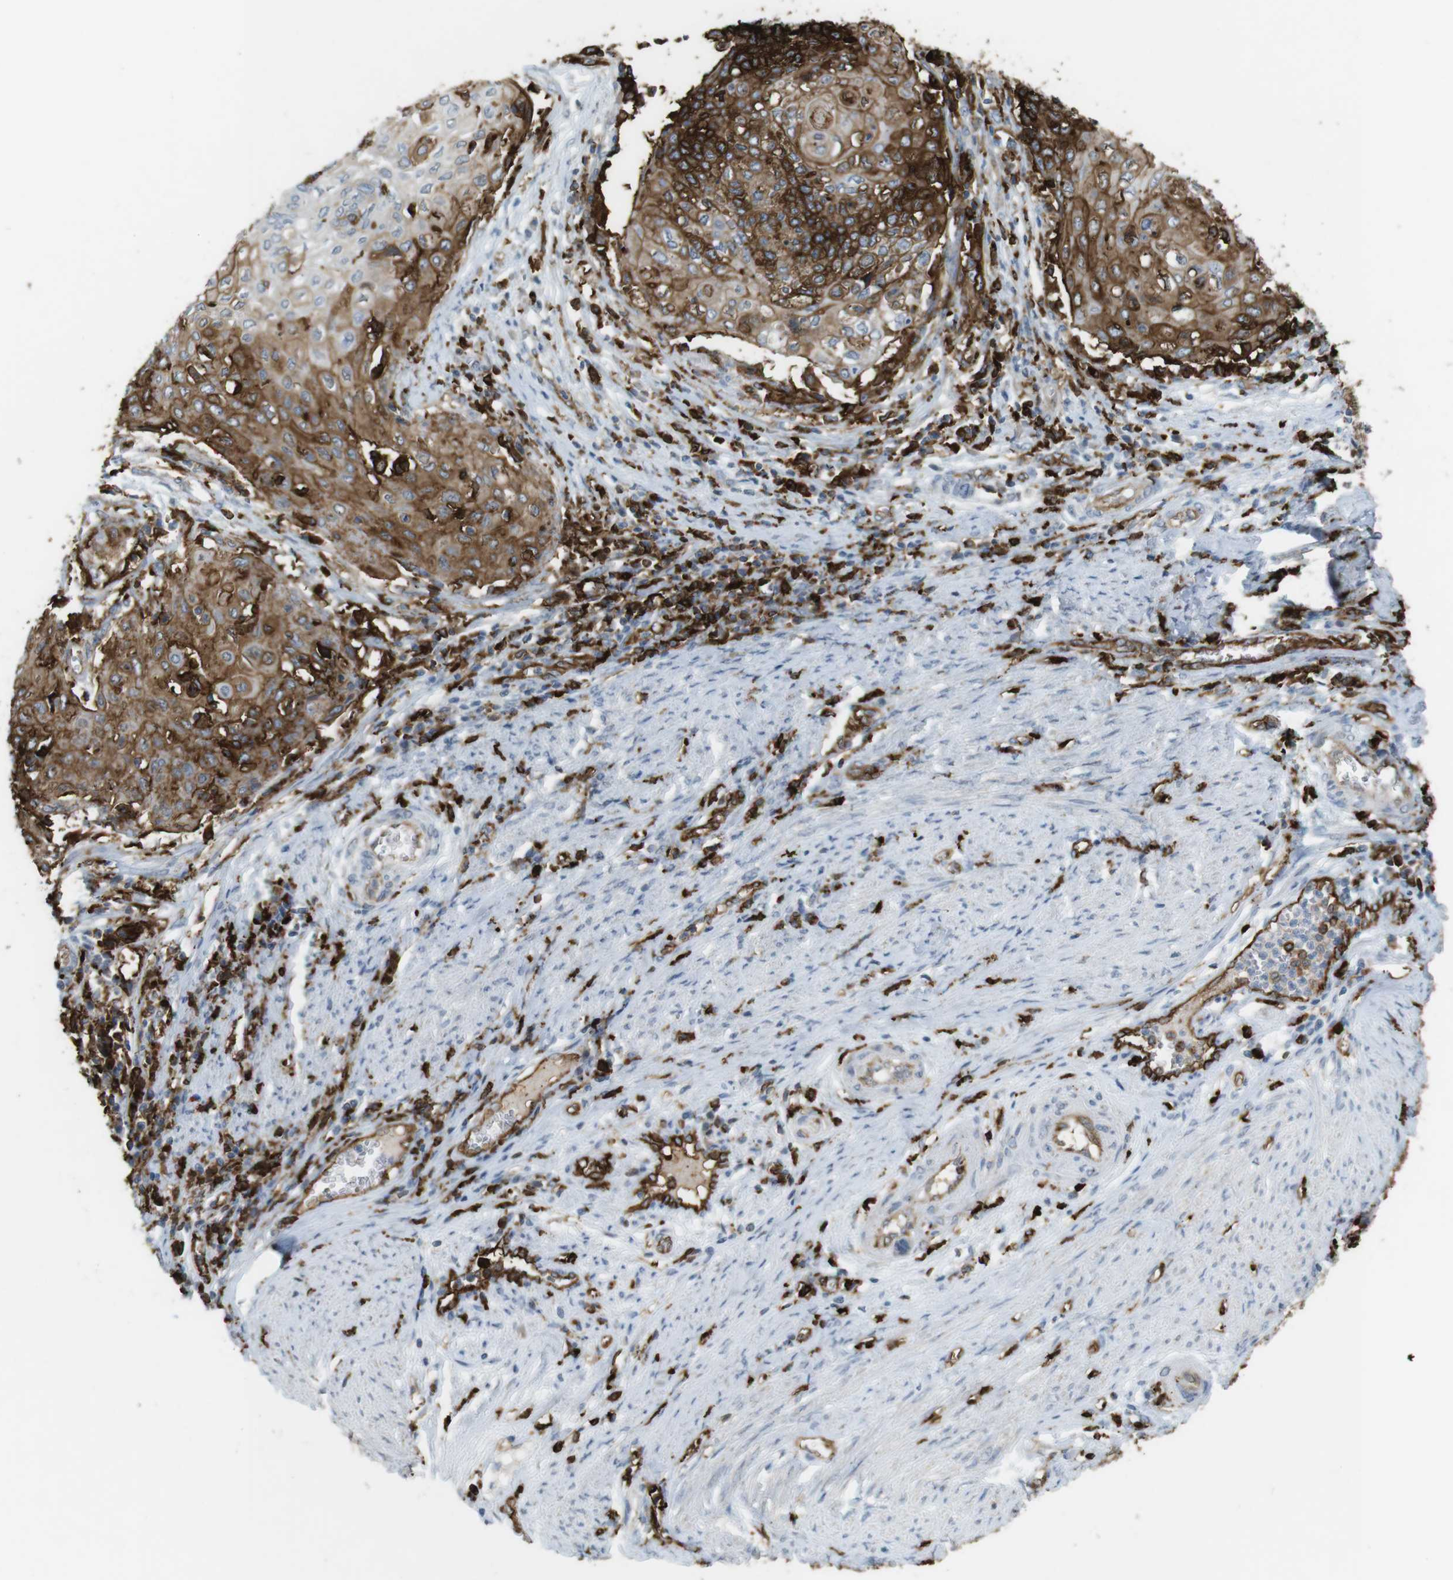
{"staining": {"intensity": "strong", "quantity": ">75%", "location": "cytoplasmic/membranous"}, "tissue": "cervical cancer", "cell_type": "Tumor cells", "image_type": "cancer", "snomed": [{"axis": "morphology", "description": "Squamous cell carcinoma, NOS"}, {"axis": "topography", "description": "Cervix"}], "caption": "High-magnification brightfield microscopy of cervical cancer (squamous cell carcinoma) stained with DAB (3,3'-diaminobenzidine) (brown) and counterstained with hematoxylin (blue). tumor cells exhibit strong cytoplasmic/membranous staining is identified in about>75% of cells.", "gene": "HLA-DRA", "patient": {"sex": "female", "age": 39}}